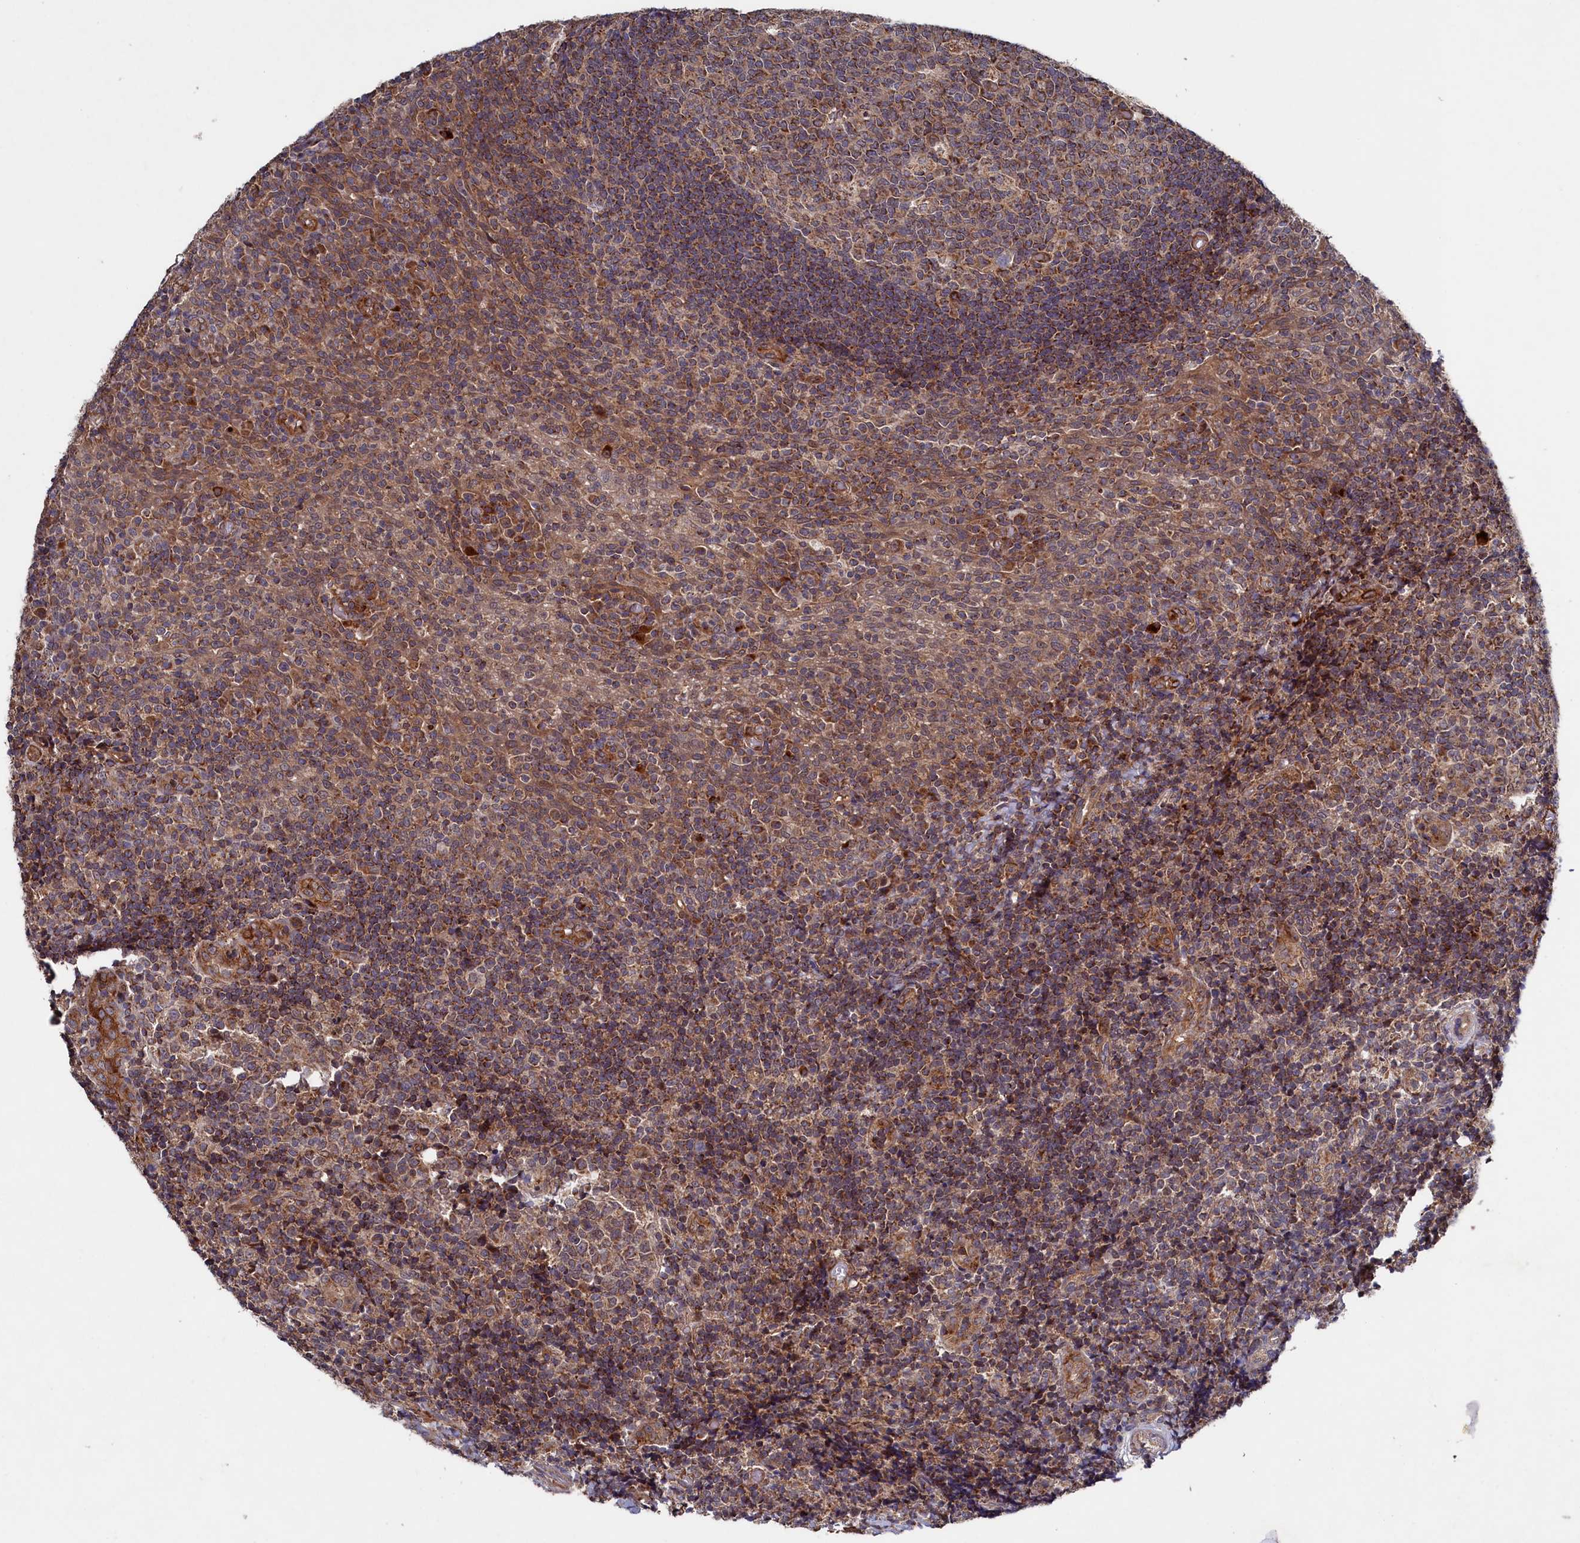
{"staining": {"intensity": "moderate", "quantity": ">75%", "location": "cytoplasmic/membranous"}, "tissue": "tonsil", "cell_type": "Germinal center cells", "image_type": "normal", "snomed": [{"axis": "morphology", "description": "Normal tissue, NOS"}, {"axis": "topography", "description": "Tonsil"}], "caption": "Immunohistochemistry (IHC) micrograph of normal tonsil stained for a protein (brown), which demonstrates medium levels of moderate cytoplasmic/membranous expression in approximately >75% of germinal center cells.", "gene": "SUPV3L1", "patient": {"sex": "female", "age": 19}}